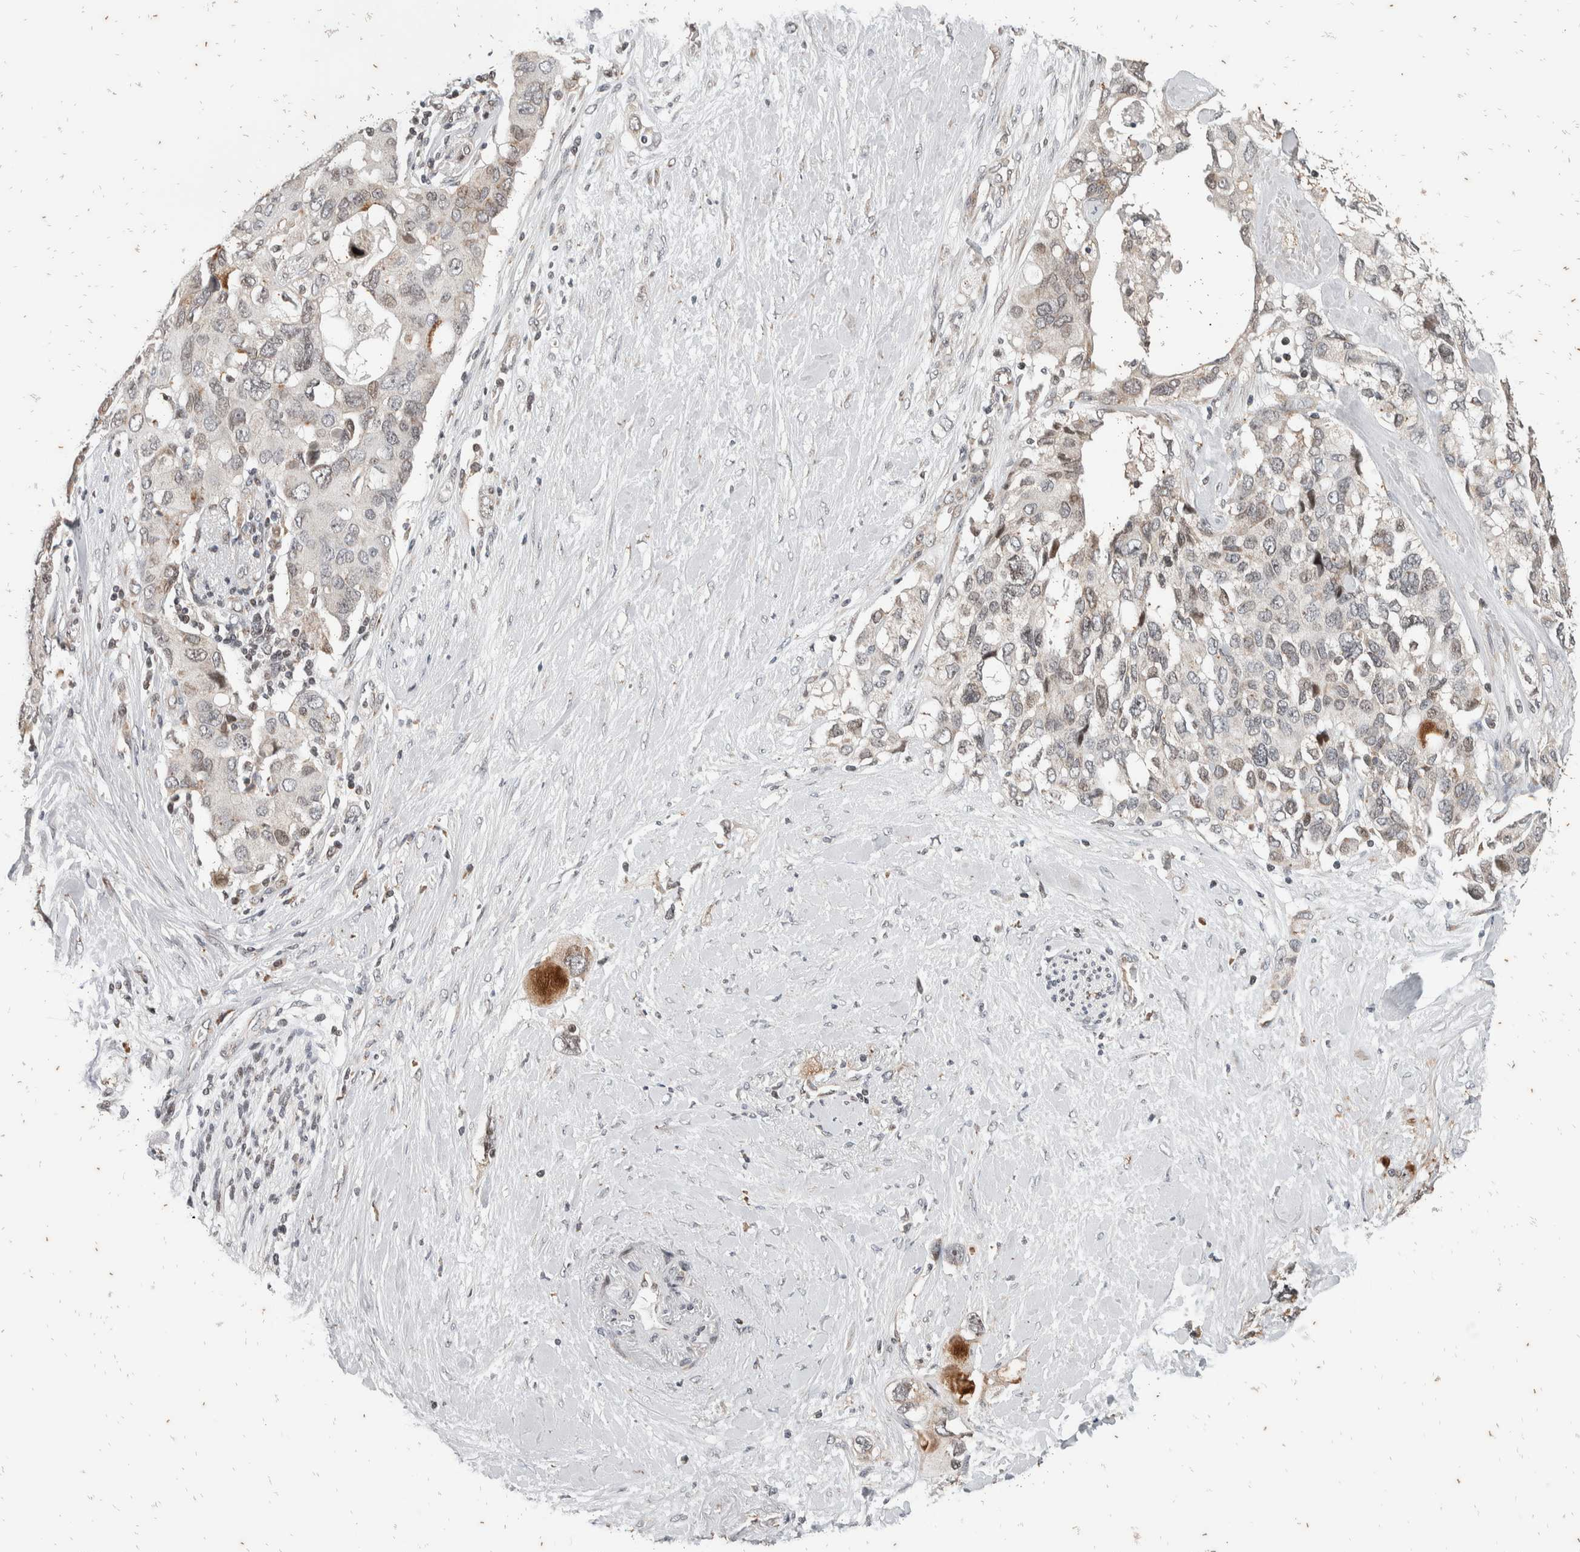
{"staining": {"intensity": "weak", "quantity": "<25%", "location": "nuclear"}, "tissue": "pancreatic cancer", "cell_type": "Tumor cells", "image_type": "cancer", "snomed": [{"axis": "morphology", "description": "Adenocarcinoma, NOS"}, {"axis": "topography", "description": "Pancreas"}], "caption": "High power microscopy histopathology image of an IHC photomicrograph of adenocarcinoma (pancreatic), revealing no significant expression in tumor cells.", "gene": "ATXN7L1", "patient": {"sex": "female", "age": 56}}